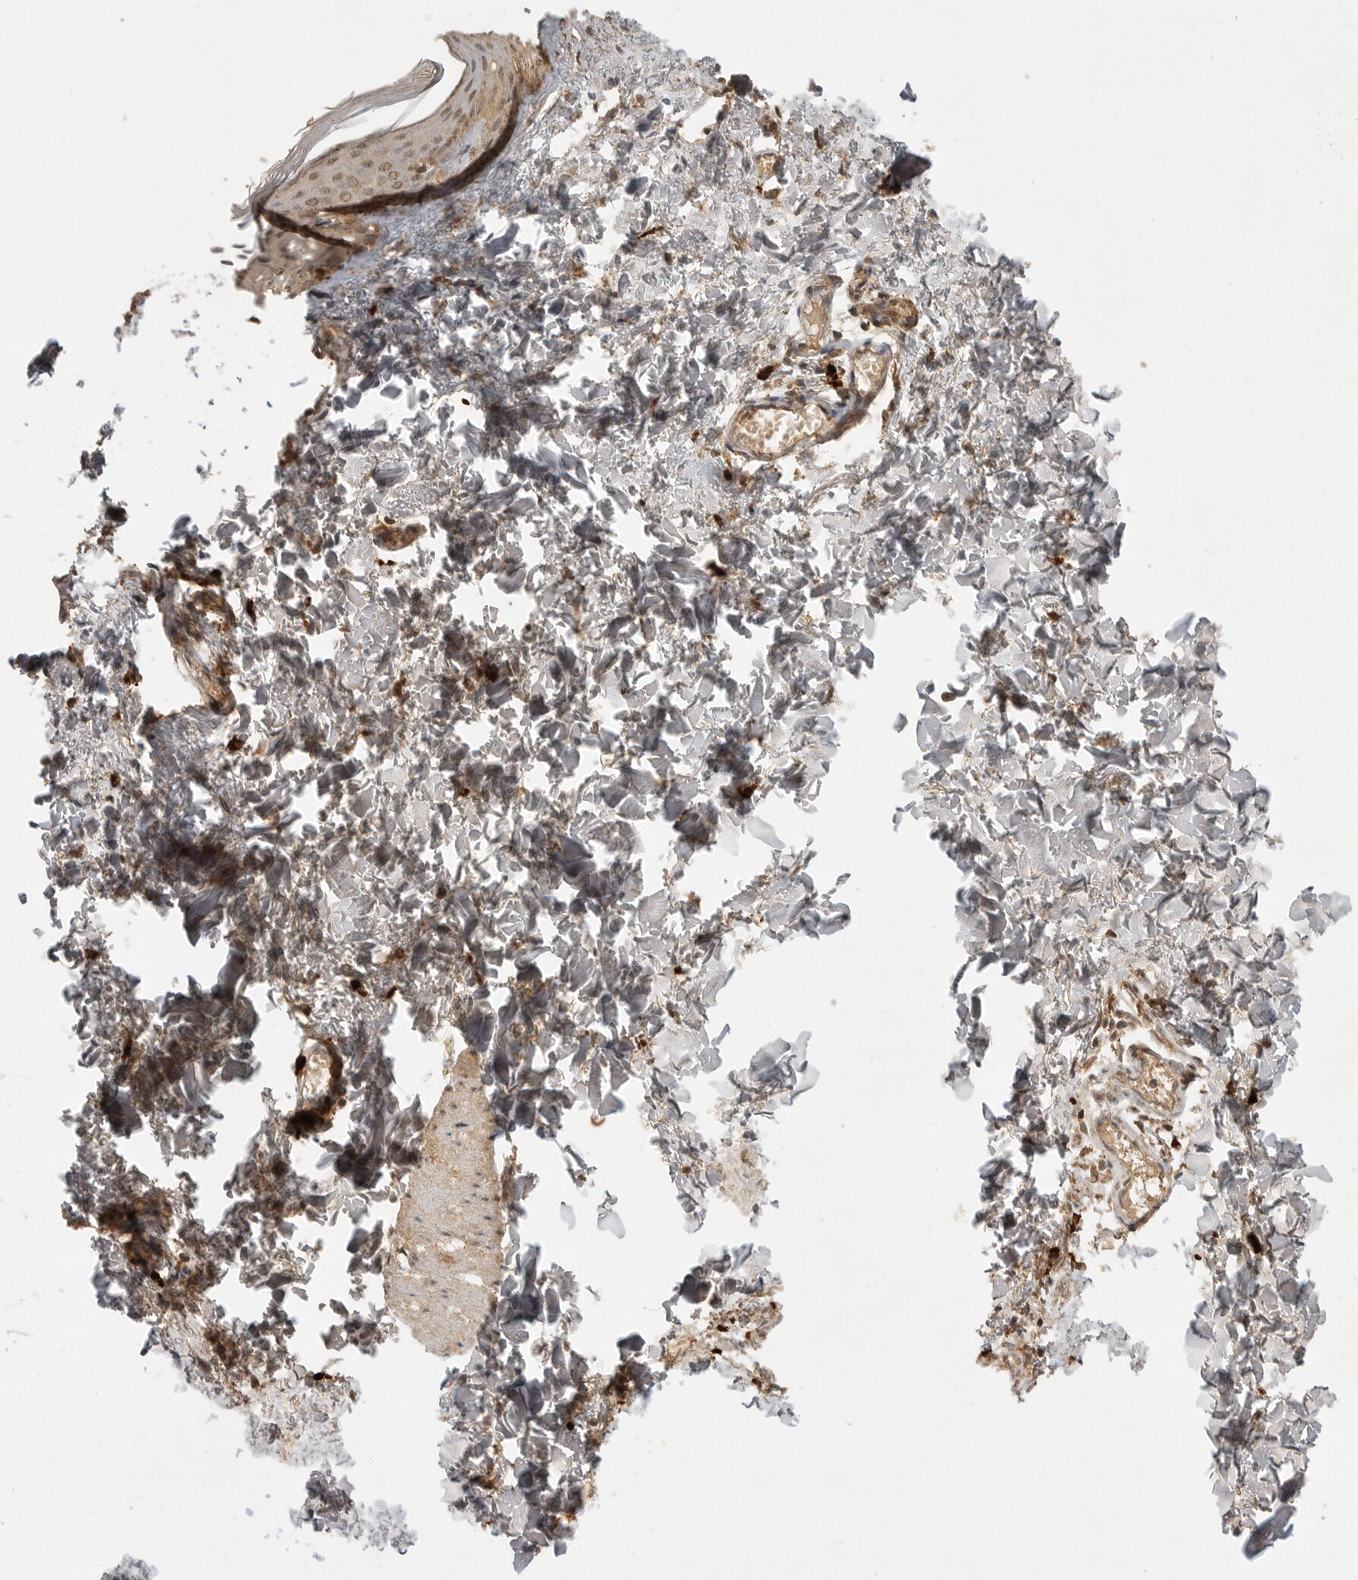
{"staining": {"intensity": "moderate", "quantity": ">75%", "location": "cytoplasmic/membranous"}, "tissue": "skin", "cell_type": "Fibroblasts", "image_type": "normal", "snomed": [{"axis": "morphology", "description": "Normal tissue, NOS"}, {"axis": "topography", "description": "Skin"}], "caption": "A histopathology image of human skin stained for a protein exhibits moderate cytoplasmic/membranous brown staining in fibroblasts. (IHC, brightfield microscopy, high magnification).", "gene": "ICOSLG", "patient": {"sex": "female", "age": 27}}